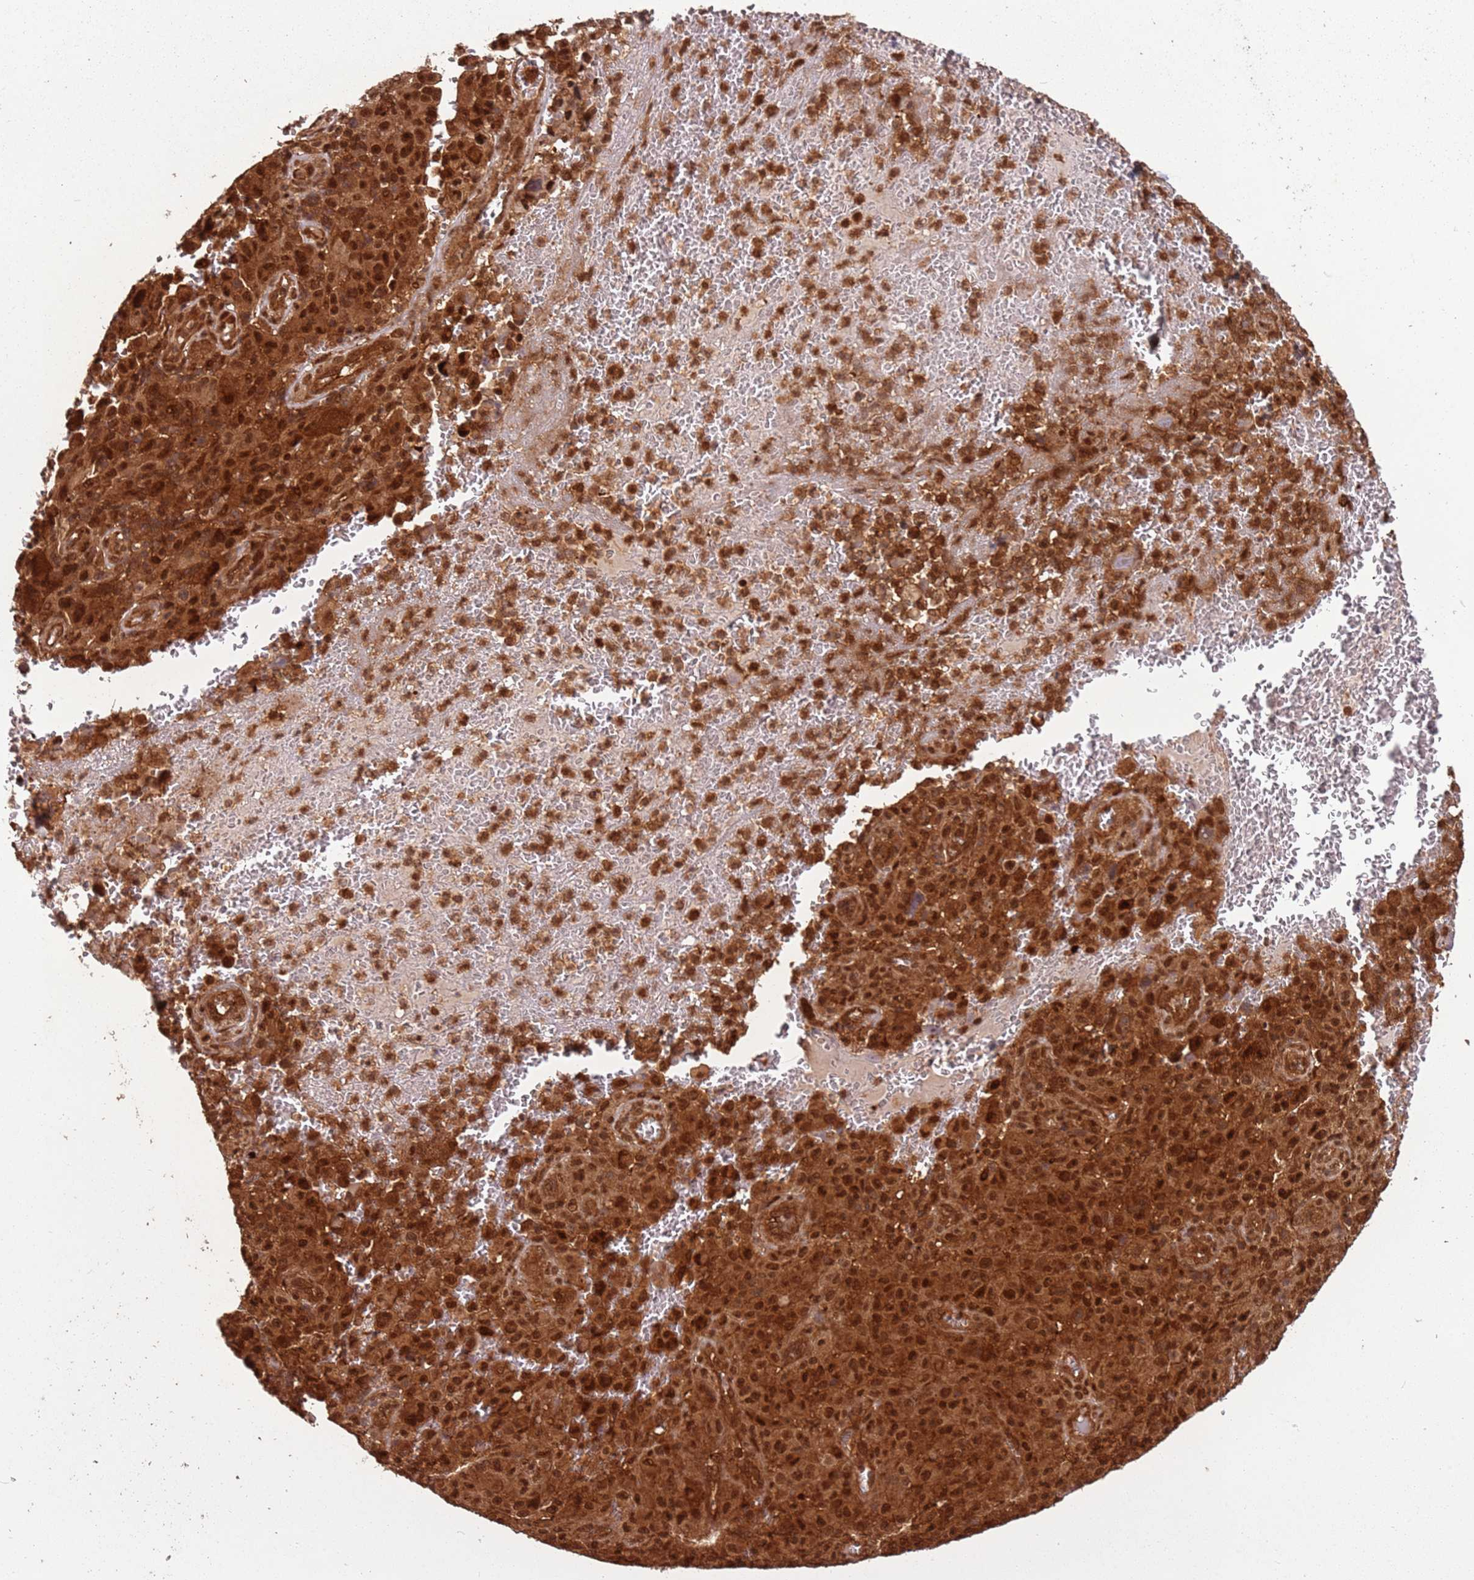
{"staining": {"intensity": "strong", "quantity": ">75%", "location": "cytoplasmic/membranous,nuclear"}, "tissue": "melanoma", "cell_type": "Tumor cells", "image_type": "cancer", "snomed": [{"axis": "morphology", "description": "Malignant melanoma, NOS"}, {"axis": "topography", "description": "Skin"}], "caption": "The immunohistochemical stain highlights strong cytoplasmic/membranous and nuclear expression in tumor cells of malignant melanoma tissue.", "gene": "PGLS", "patient": {"sex": "female", "age": 82}}